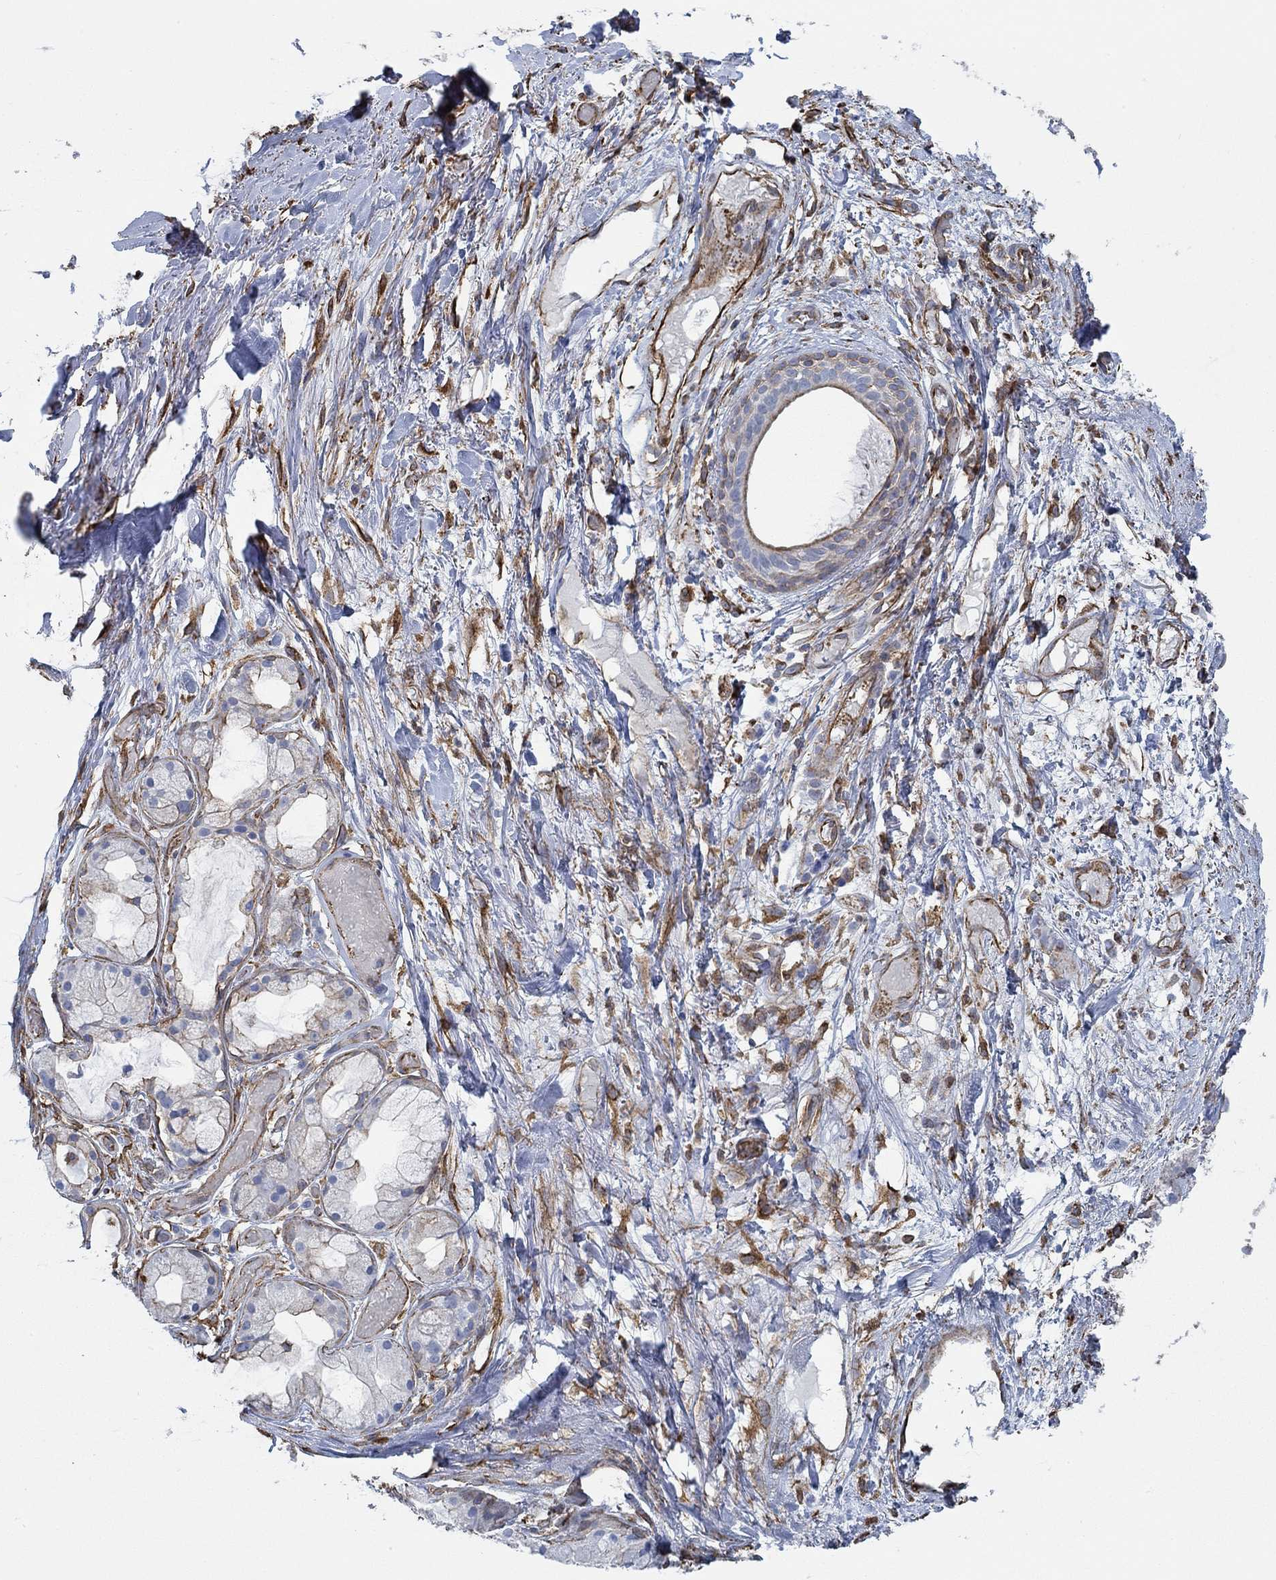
{"staining": {"intensity": "negative", "quantity": "none", "location": "none"}, "tissue": "adipose tissue", "cell_type": "Adipocytes", "image_type": "normal", "snomed": [{"axis": "morphology", "description": "Normal tissue, NOS"}, {"axis": "topography", "description": "Cartilage tissue"}], "caption": "Immunohistochemical staining of benign human adipose tissue exhibits no significant positivity in adipocytes. (IHC, brightfield microscopy, high magnification).", "gene": "STC2", "patient": {"sex": "male", "age": 62}}